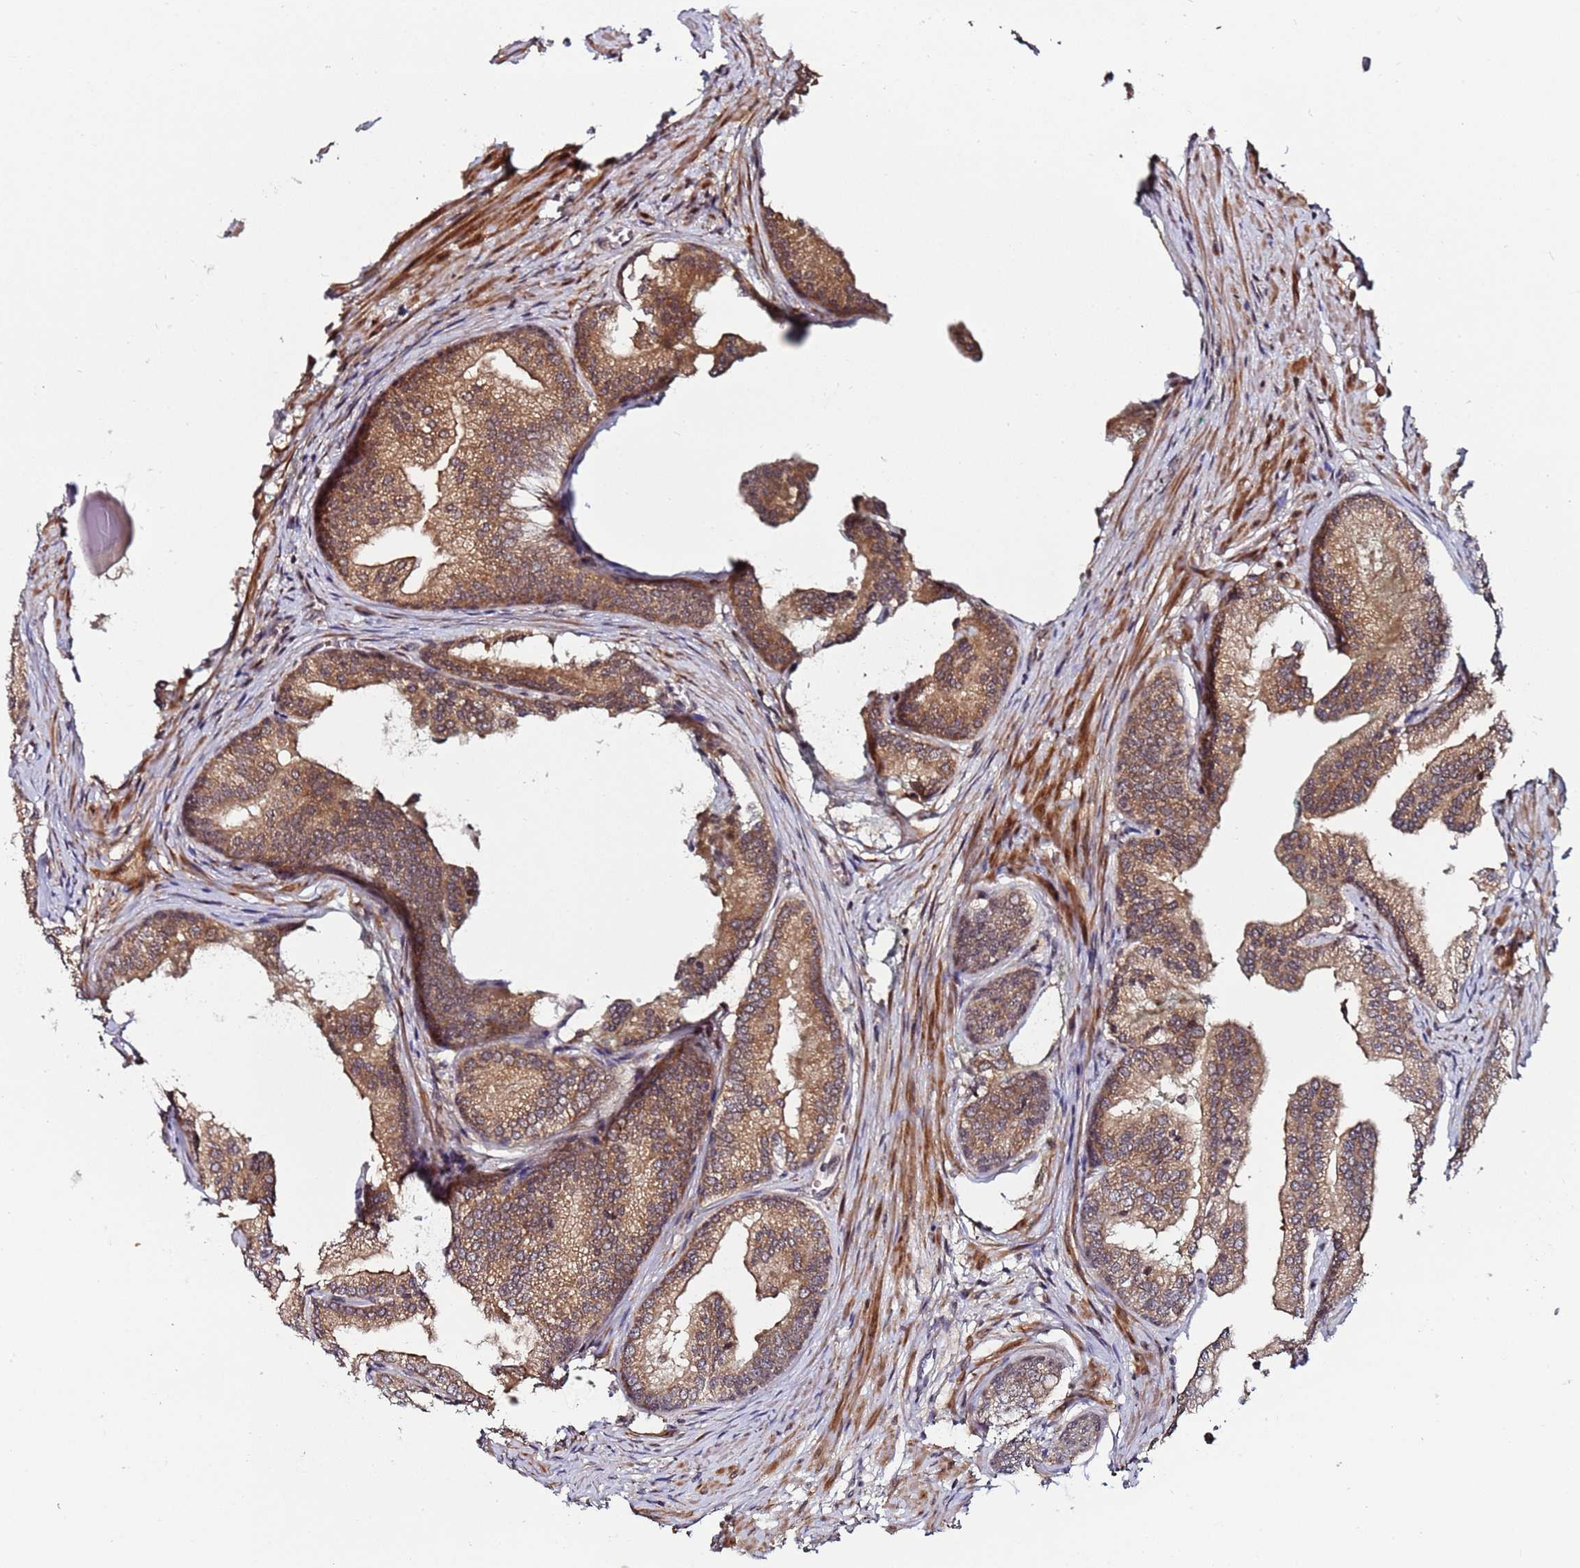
{"staining": {"intensity": "moderate", "quantity": ">75%", "location": "cytoplasmic/membranous"}, "tissue": "prostate cancer", "cell_type": "Tumor cells", "image_type": "cancer", "snomed": [{"axis": "morphology", "description": "Adenocarcinoma, High grade"}, {"axis": "topography", "description": "Prostate"}], "caption": "The histopathology image shows immunohistochemical staining of prostate cancer (adenocarcinoma (high-grade)). There is moderate cytoplasmic/membranous staining is identified in about >75% of tumor cells. The protein of interest is stained brown, and the nuclei are stained in blue (DAB (3,3'-diaminobenzidine) IHC with brightfield microscopy, high magnification).", "gene": "PPM1H", "patient": {"sex": "male", "age": 59}}